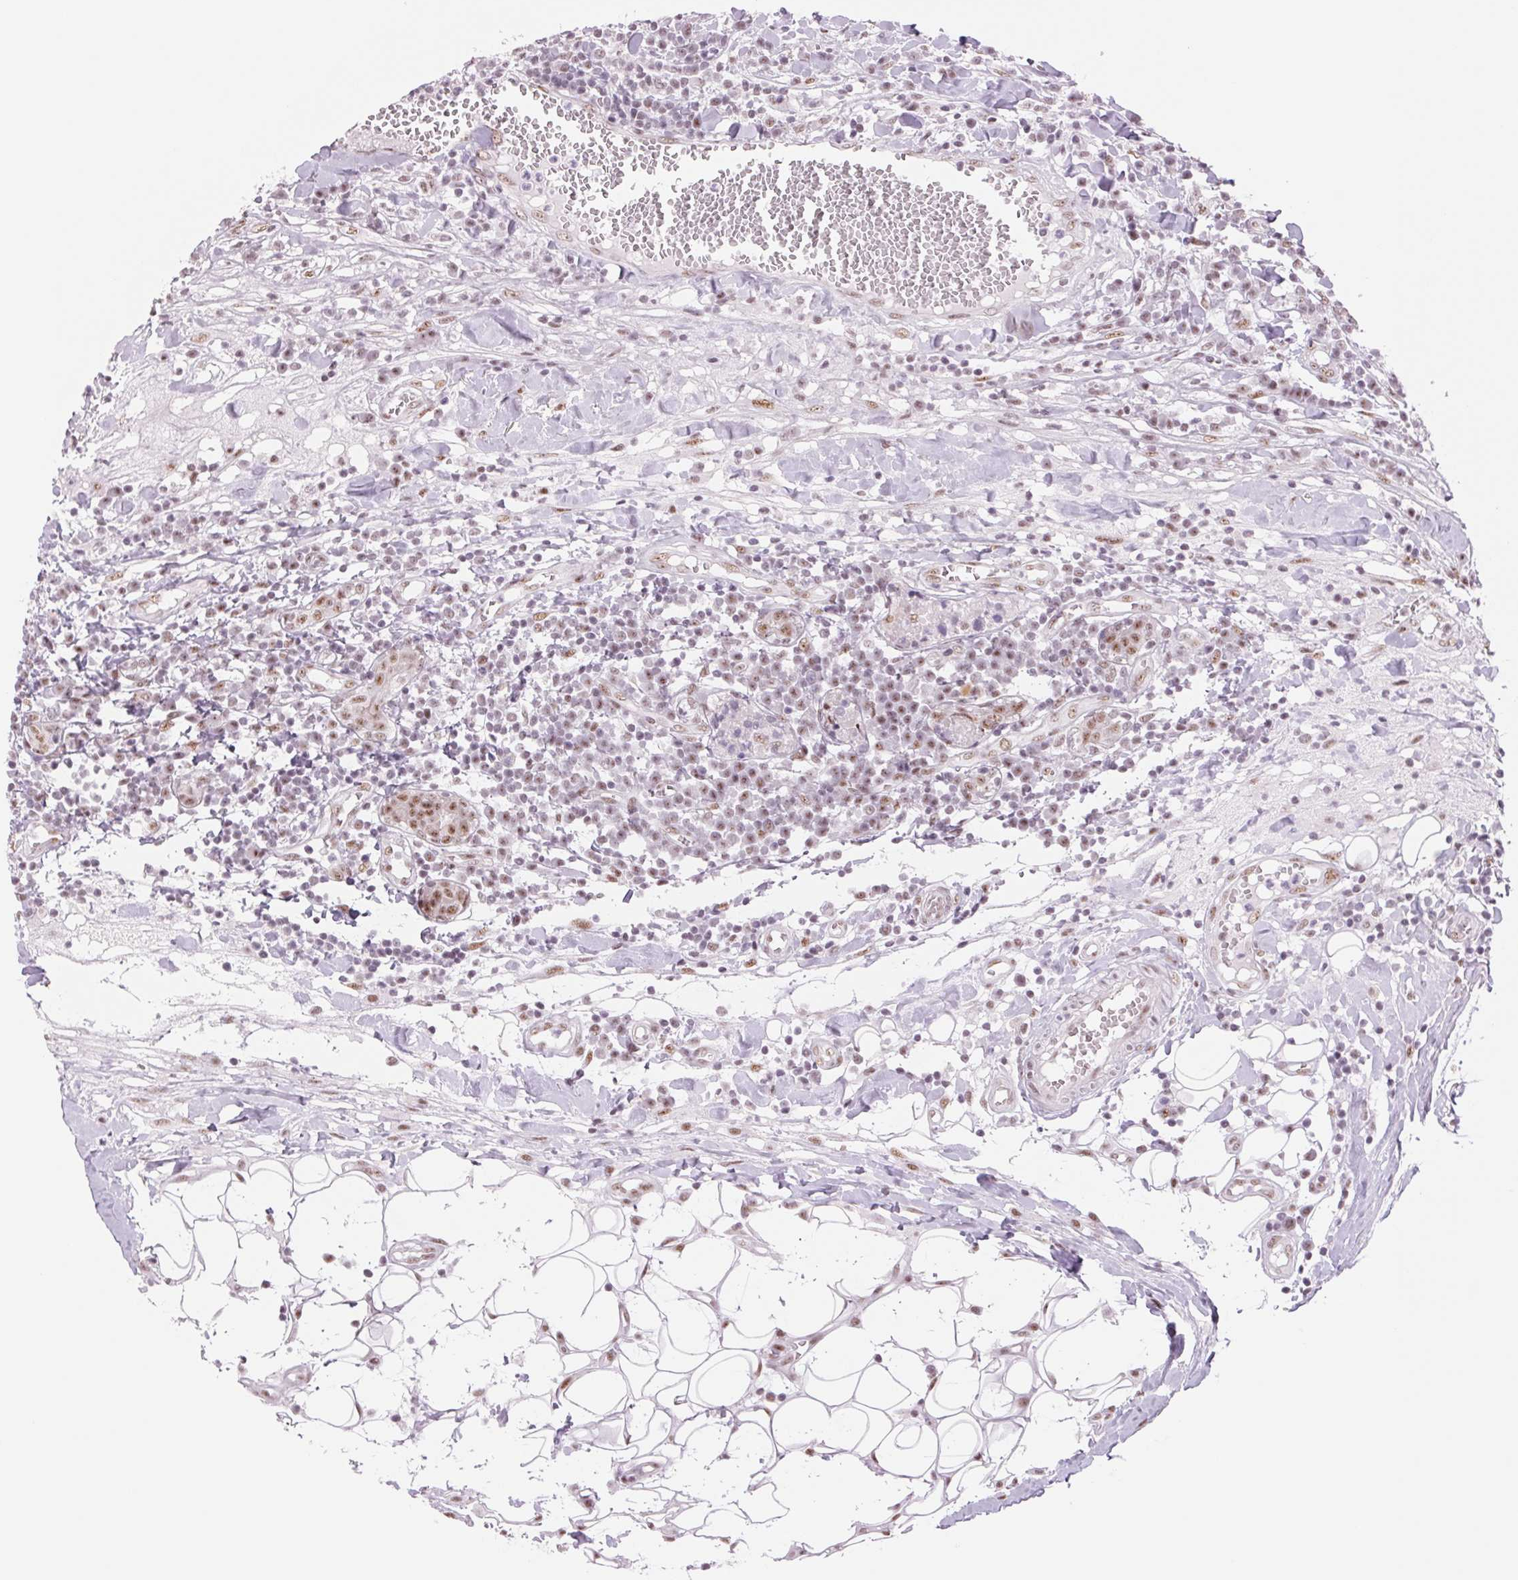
{"staining": {"intensity": "moderate", "quantity": ">75%", "location": "nuclear"}, "tissue": "breast cancer", "cell_type": "Tumor cells", "image_type": "cancer", "snomed": [{"axis": "morphology", "description": "Duct carcinoma"}, {"axis": "topography", "description": "Breast"}], "caption": "This micrograph displays immunohistochemistry (IHC) staining of human infiltrating ductal carcinoma (breast), with medium moderate nuclear staining in approximately >75% of tumor cells.", "gene": "ZC3H14", "patient": {"sex": "female", "age": 30}}